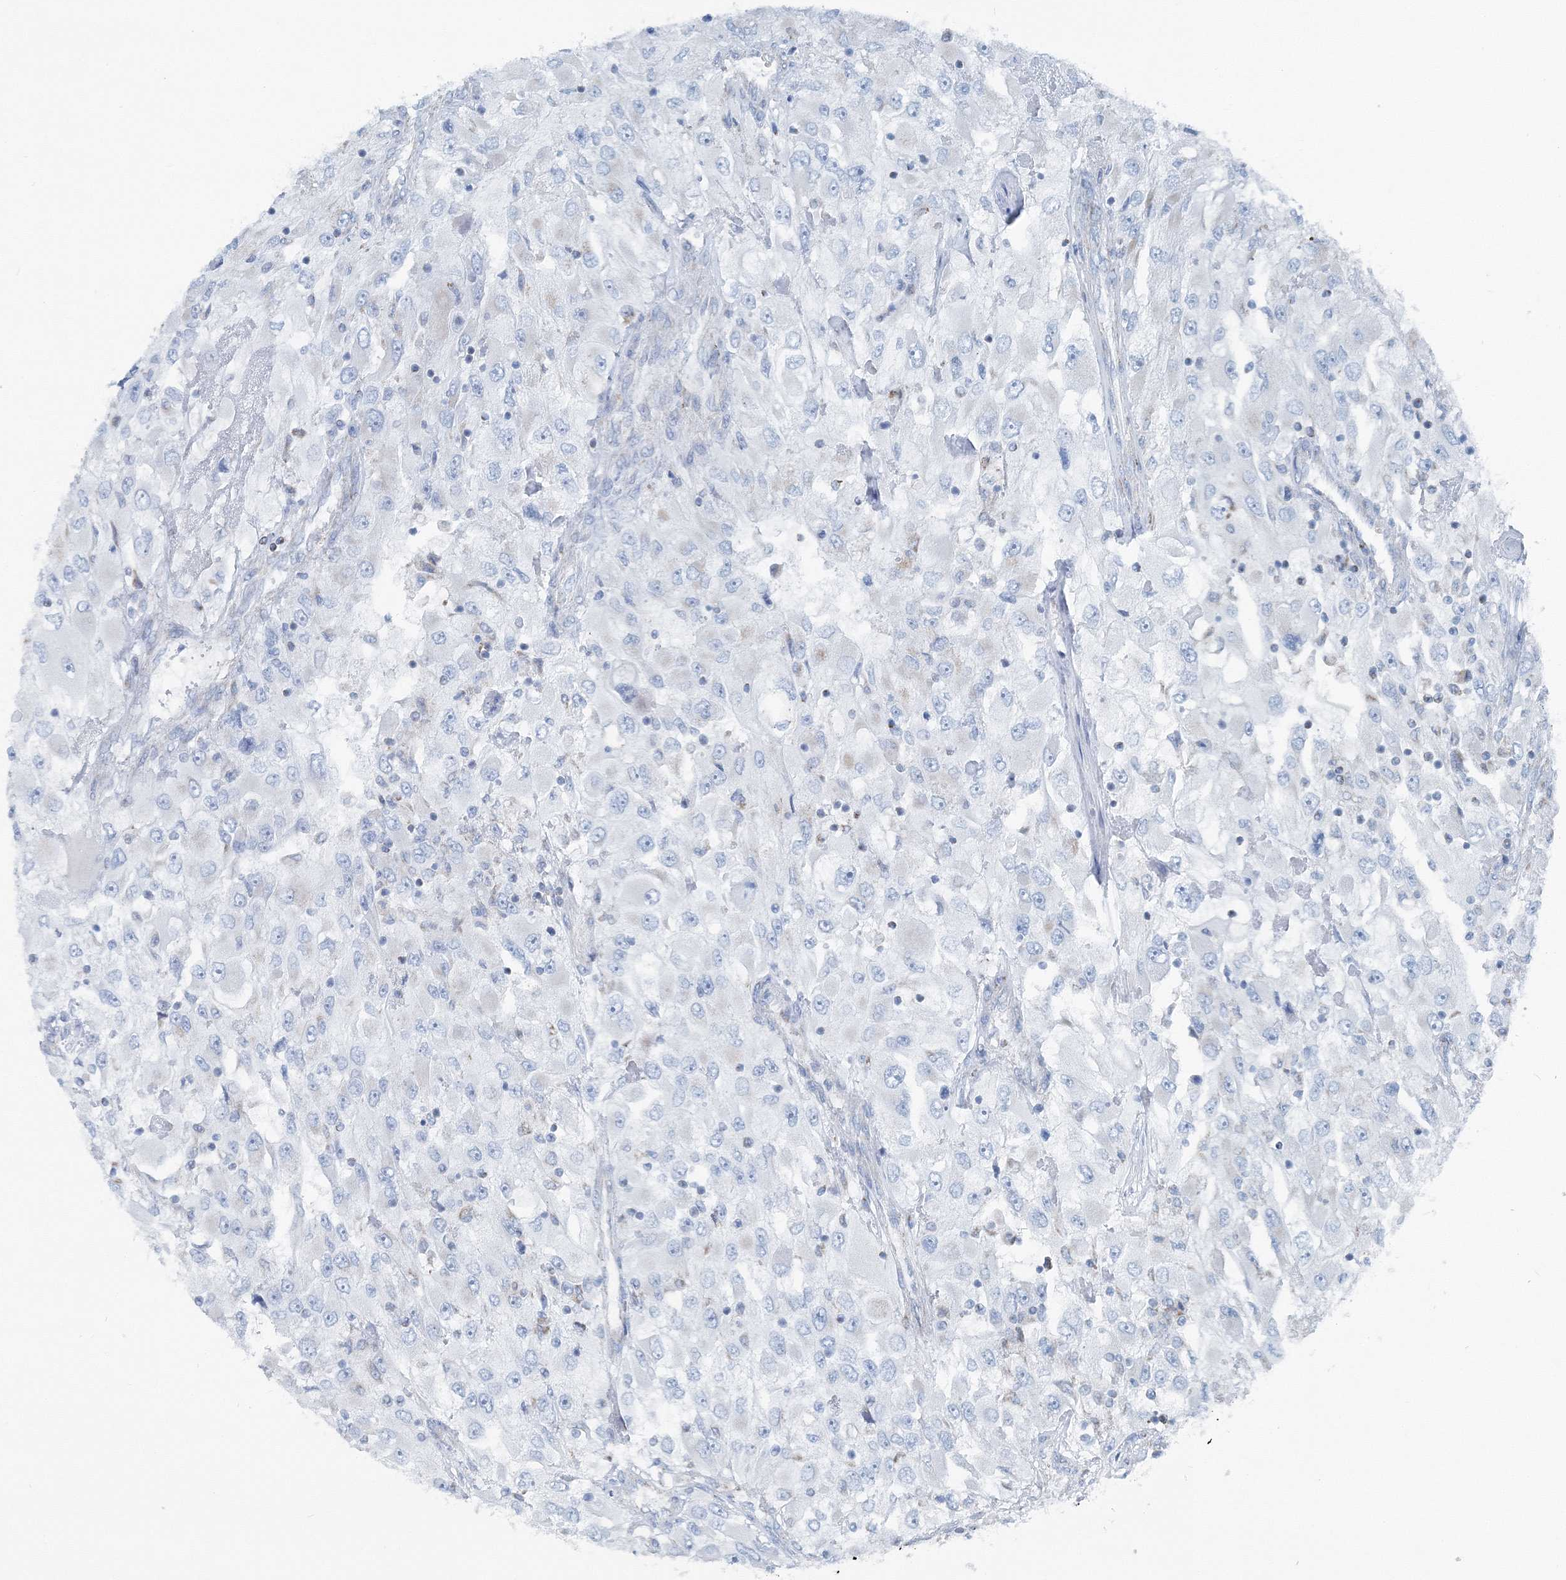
{"staining": {"intensity": "negative", "quantity": "none", "location": "none"}, "tissue": "renal cancer", "cell_type": "Tumor cells", "image_type": "cancer", "snomed": [{"axis": "morphology", "description": "Adenocarcinoma, NOS"}, {"axis": "topography", "description": "Kidney"}], "caption": "Adenocarcinoma (renal) stained for a protein using IHC shows no positivity tumor cells.", "gene": "GABARAPL2", "patient": {"sex": "female", "age": 52}}